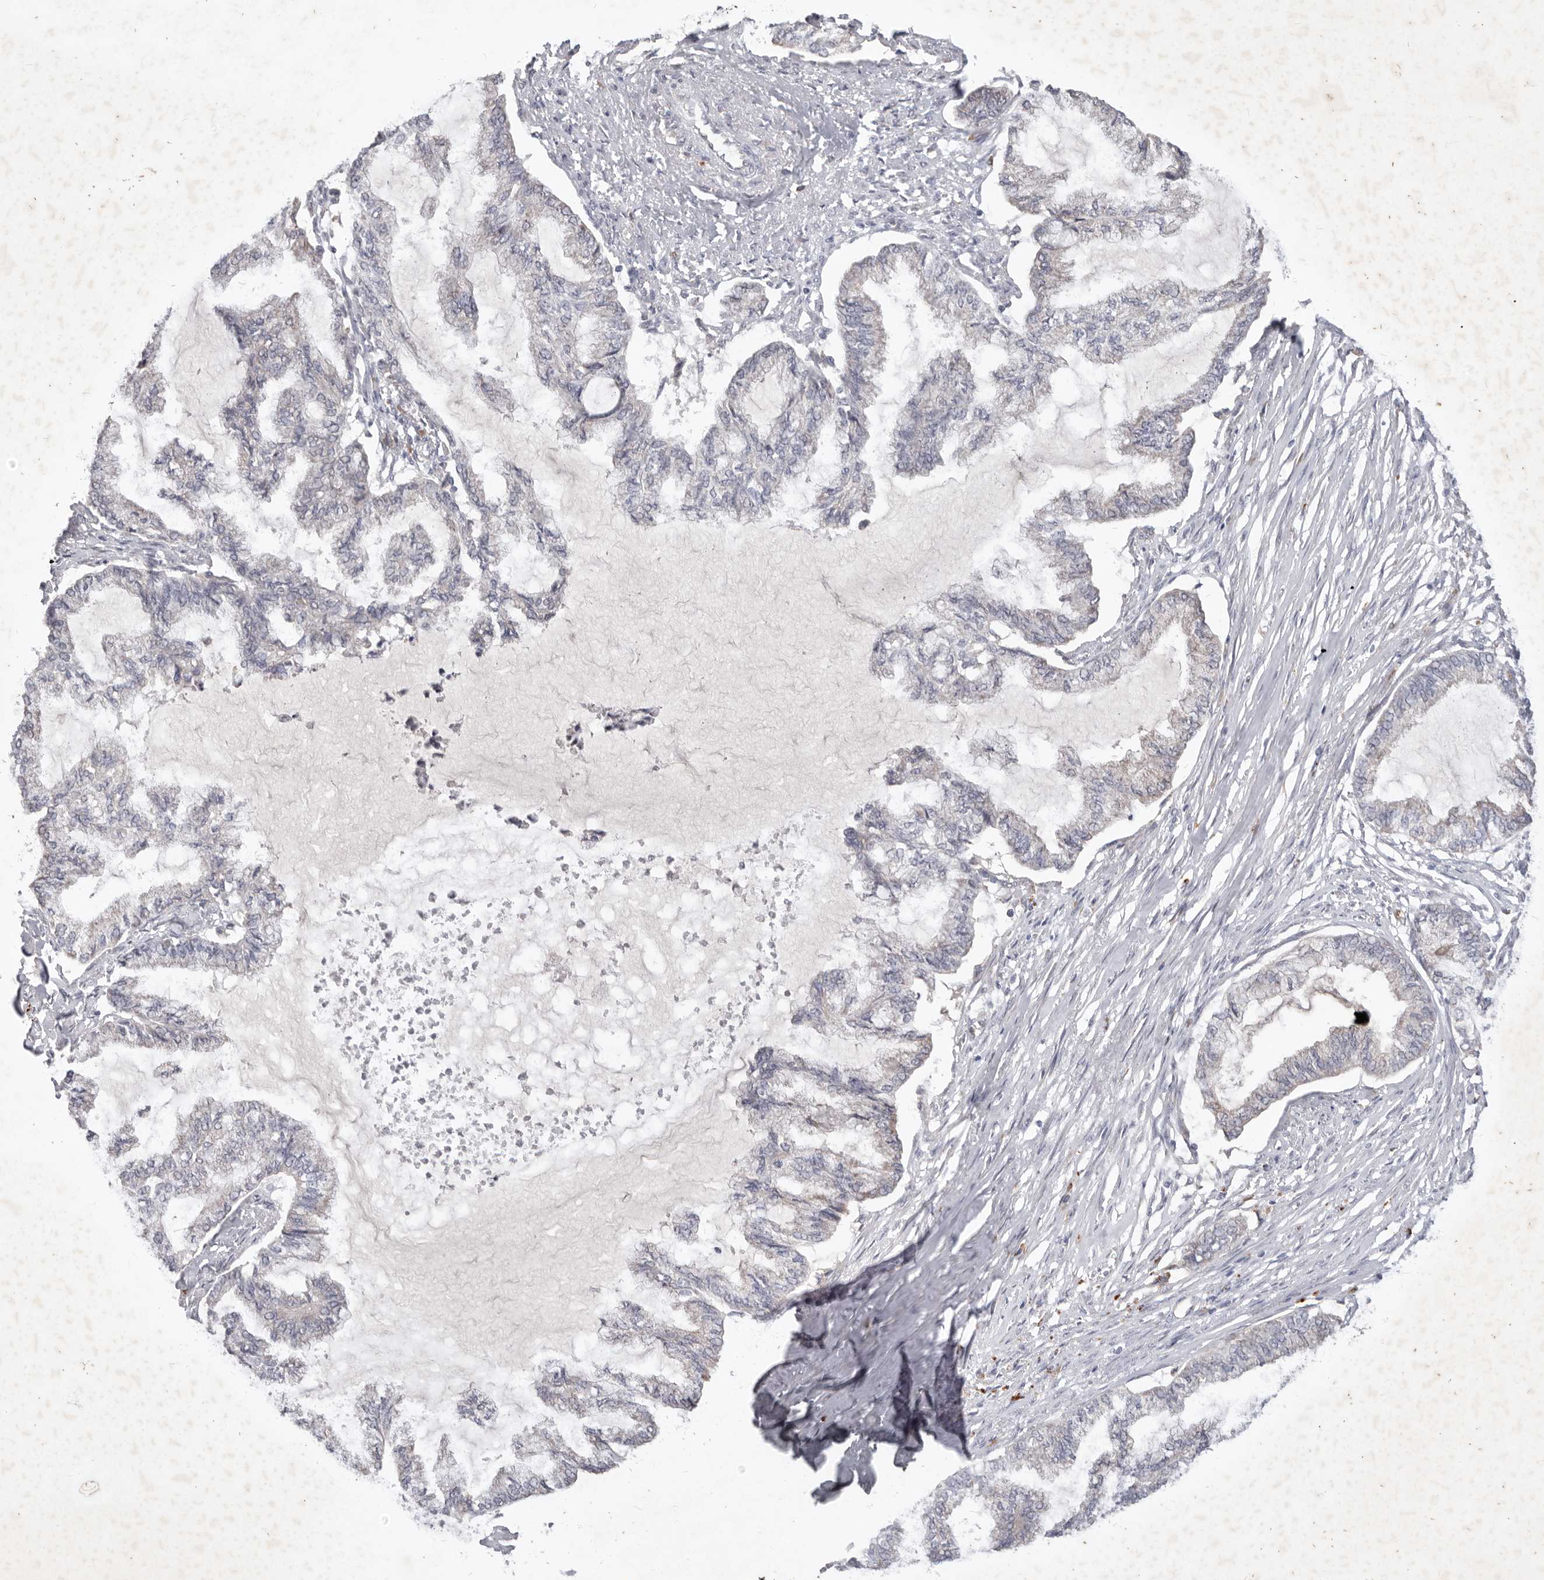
{"staining": {"intensity": "negative", "quantity": "none", "location": "none"}, "tissue": "endometrial cancer", "cell_type": "Tumor cells", "image_type": "cancer", "snomed": [{"axis": "morphology", "description": "Adenocarcinoma, NOS"}, {"axis": "topography", "description": "Endometrium"}], "caption": "DAB immunohistochemical staining of human adenocarcinoma (endometrial) demonstrates no significant expression in tumor cells.", "gene": "WDR77", "patient": {"sex": "female", "age": 86}}